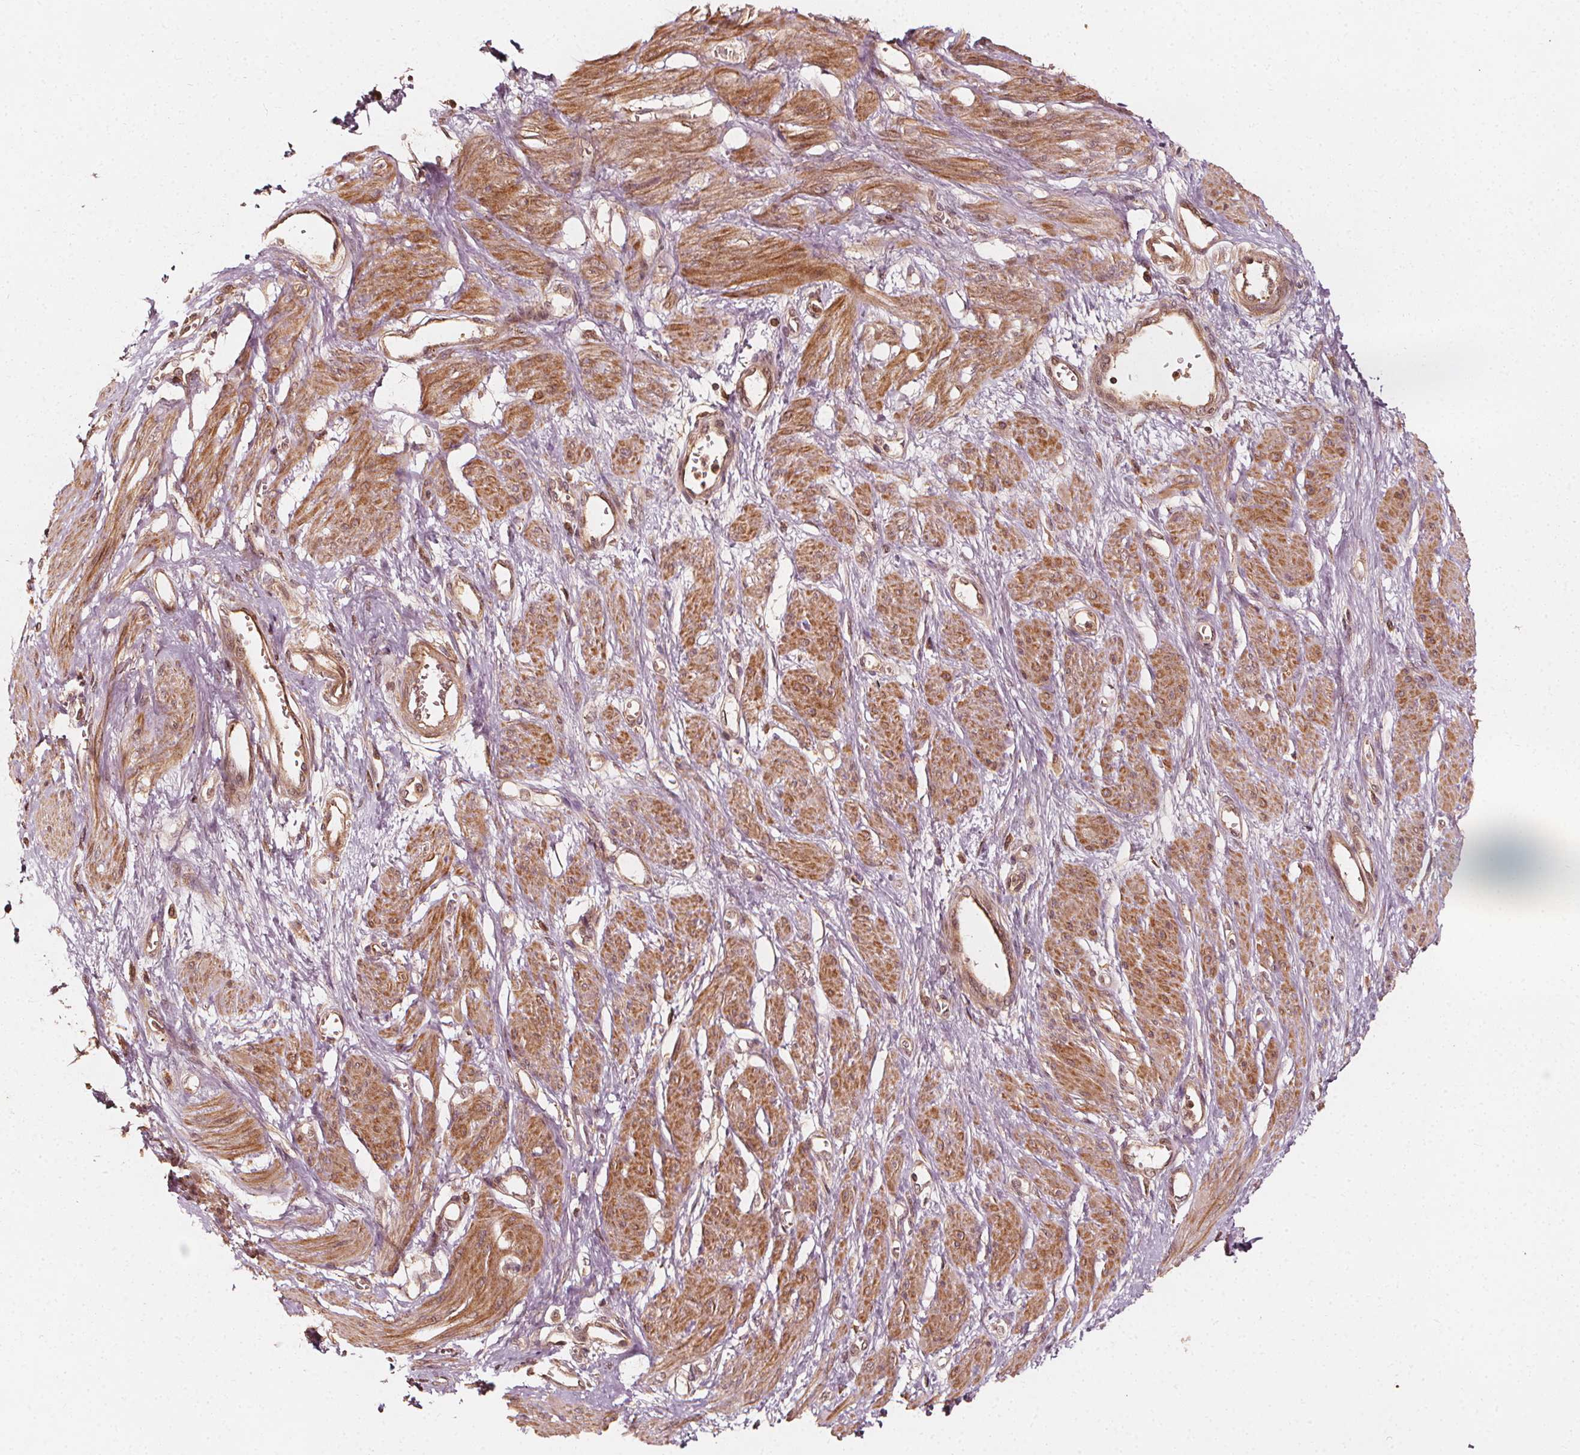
{"staining": {"intensity": "moderate", "quantity": "25%-75%", "location": "cytoplasmic/membranous"}, "tissue": "smooth muscle", "cell_type": "Smooth muscle cells", "image_type": "normal", "snomed": [{"axis": "morphology", "description": "Normal tissue, NOS"}, {"axis": "topography", "description": "Smooth muscle"}, {"axis": "topography", "description": "Uterus"}], "caption": "IHC histopathology image of normal smooth muscle stained for a protein (brown), which exhibits medium levels of moderate cytoplasmic/membranous positivity in approximately 25%-75% of smooth muscle cells.", "gene": "NPC1", "patient": {"sex": "female", "age": 39}}